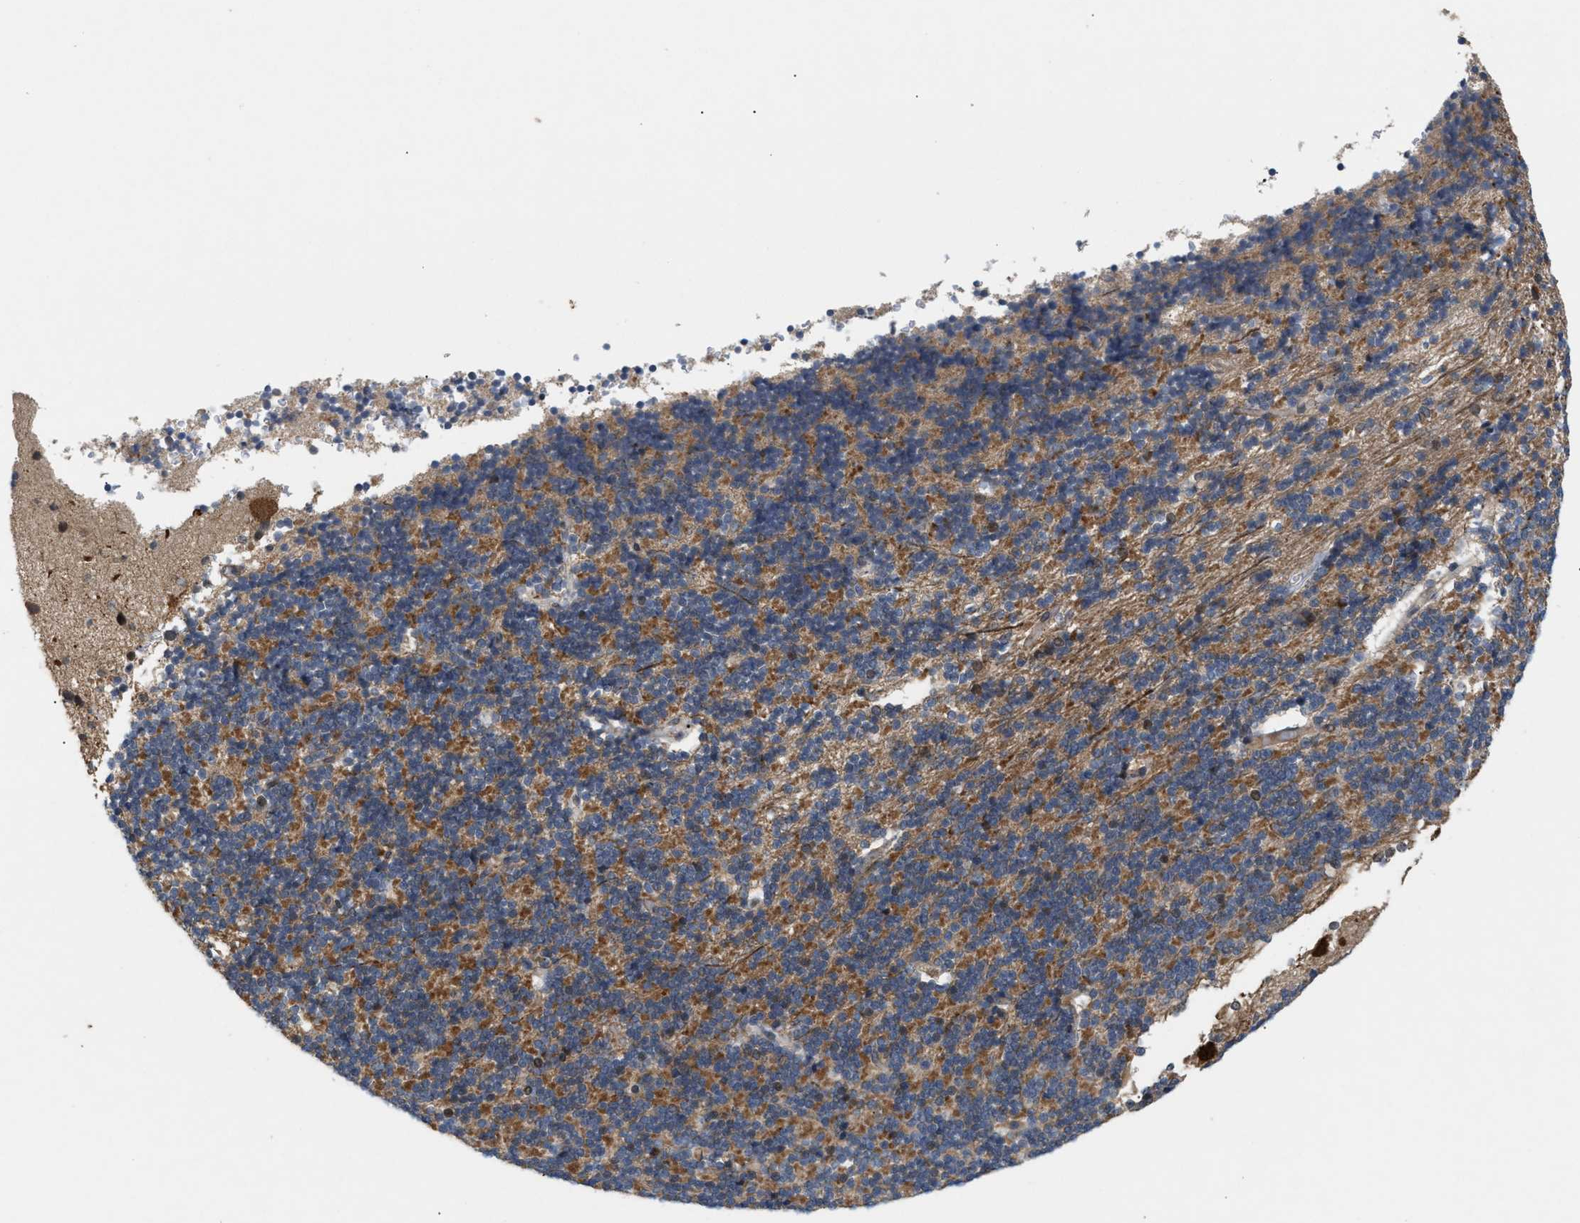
{"staining": {"intensity": "moderate", "quantity": "25%-75%", "location": "cytoplasmic/membranous"}, "tissue": "cerebellum", "cell_type": "Cells in granular layer", "image_type": "normal", "snomed": [{"axis": "morphology", "description": "Normal tissue, NOS"}, {"axis": "topography", "description": "Cerebellum"}], "caption": "Immunohistochemistry (IHC) histopathology image of unremarkable cerebellum: cerebellum stained using IHC reveals medium levels of moderate protein expression localized specifically in the cytoplasmic/membranous of cells in granular layer, appearing as a cytoplasmic/membranous brown color.", "gene": "MFSD6", "patient": {"sex": "female", "age": 19}}